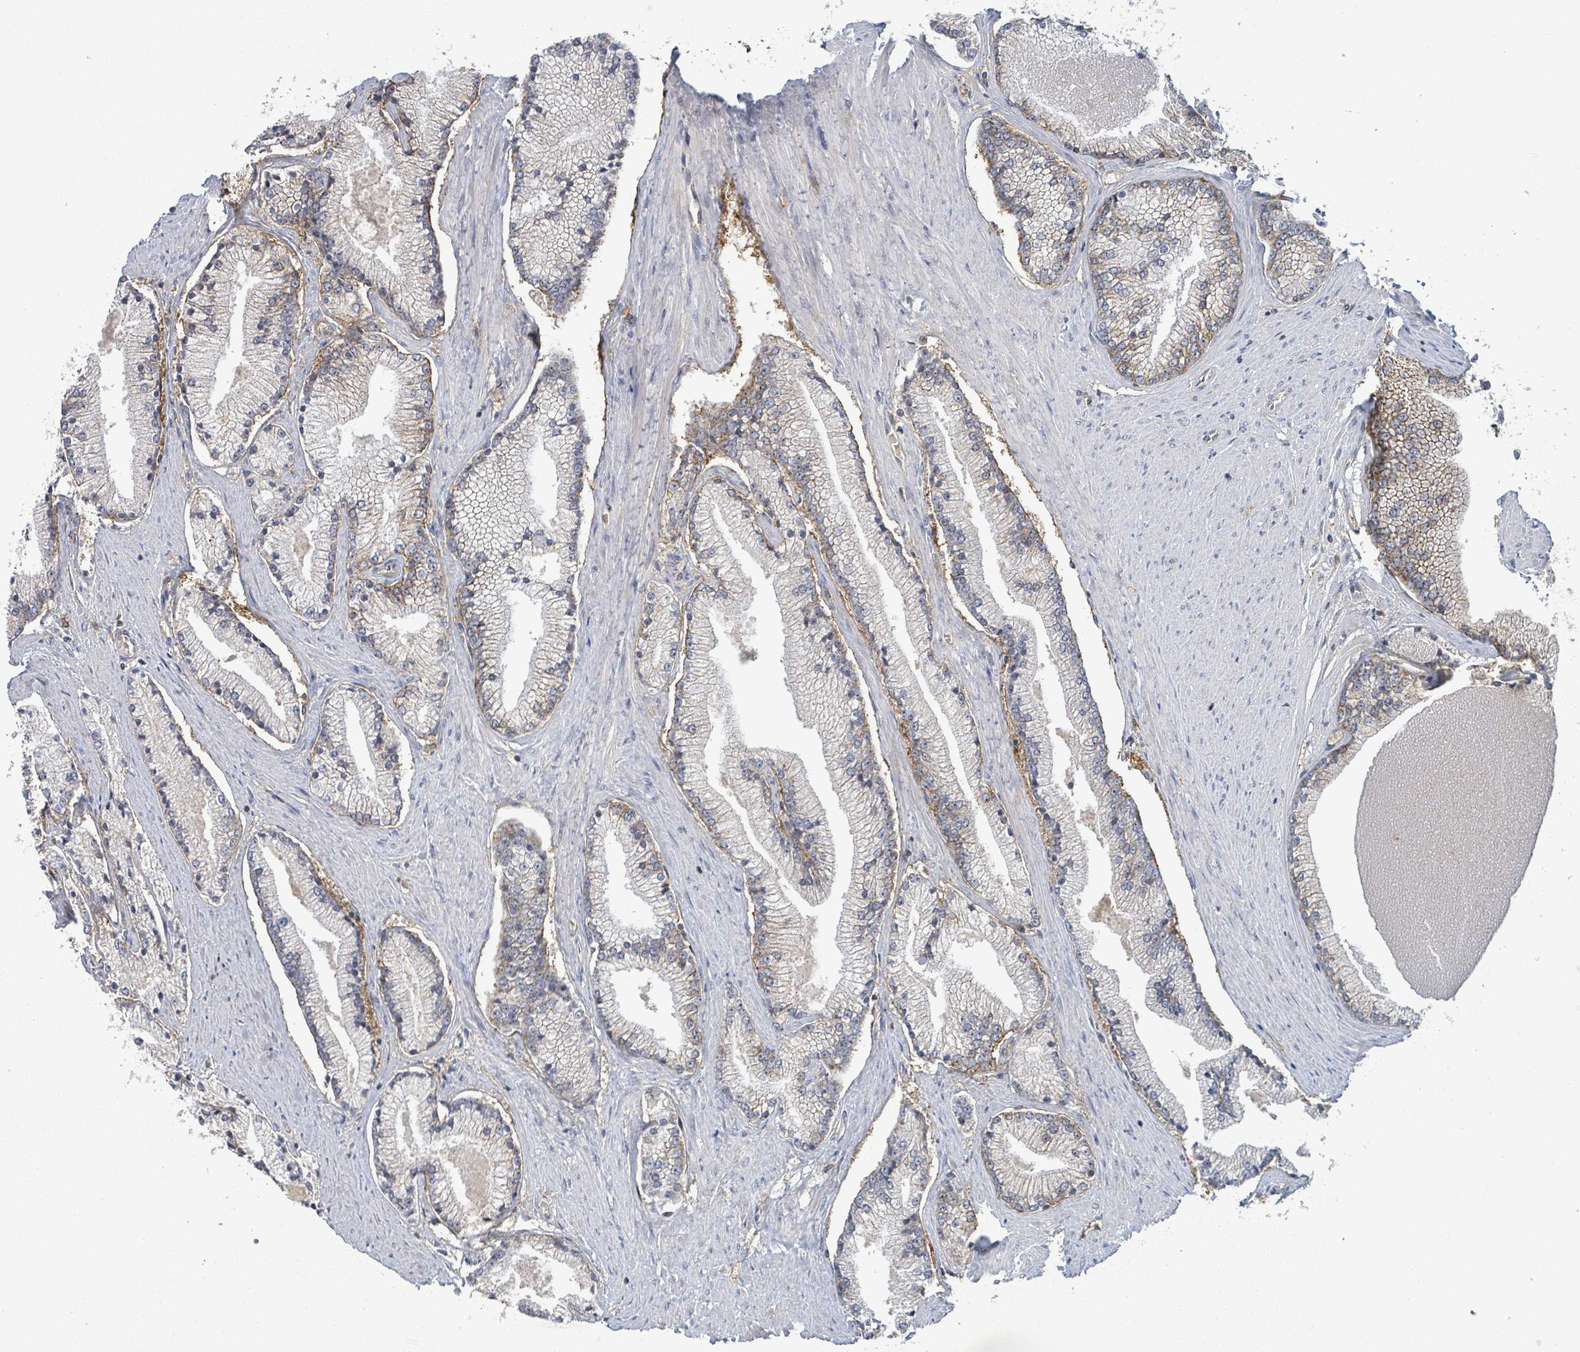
{"staining": {"intensity": "moderate", "quantity": "25%-75%", "location": "cytoplasmic/membranous"}, "tissue": "prostate cancer", "cell_type": "Tumor cells", "image_type": "cancer", "snomed": [{"axis": "morphology", "description": "Adenocarcinoma, High grade"}, {"axis": "topography", "description": "Prostate"}], "caption": "Prostate cancer stained for a protein (brown) shows moderate cytoplasmic/membranous positive staining in about 25%-75% of tumor cells.", "gene": "TNFRSF14", "patient": {"sex": "male", "age": 67}}